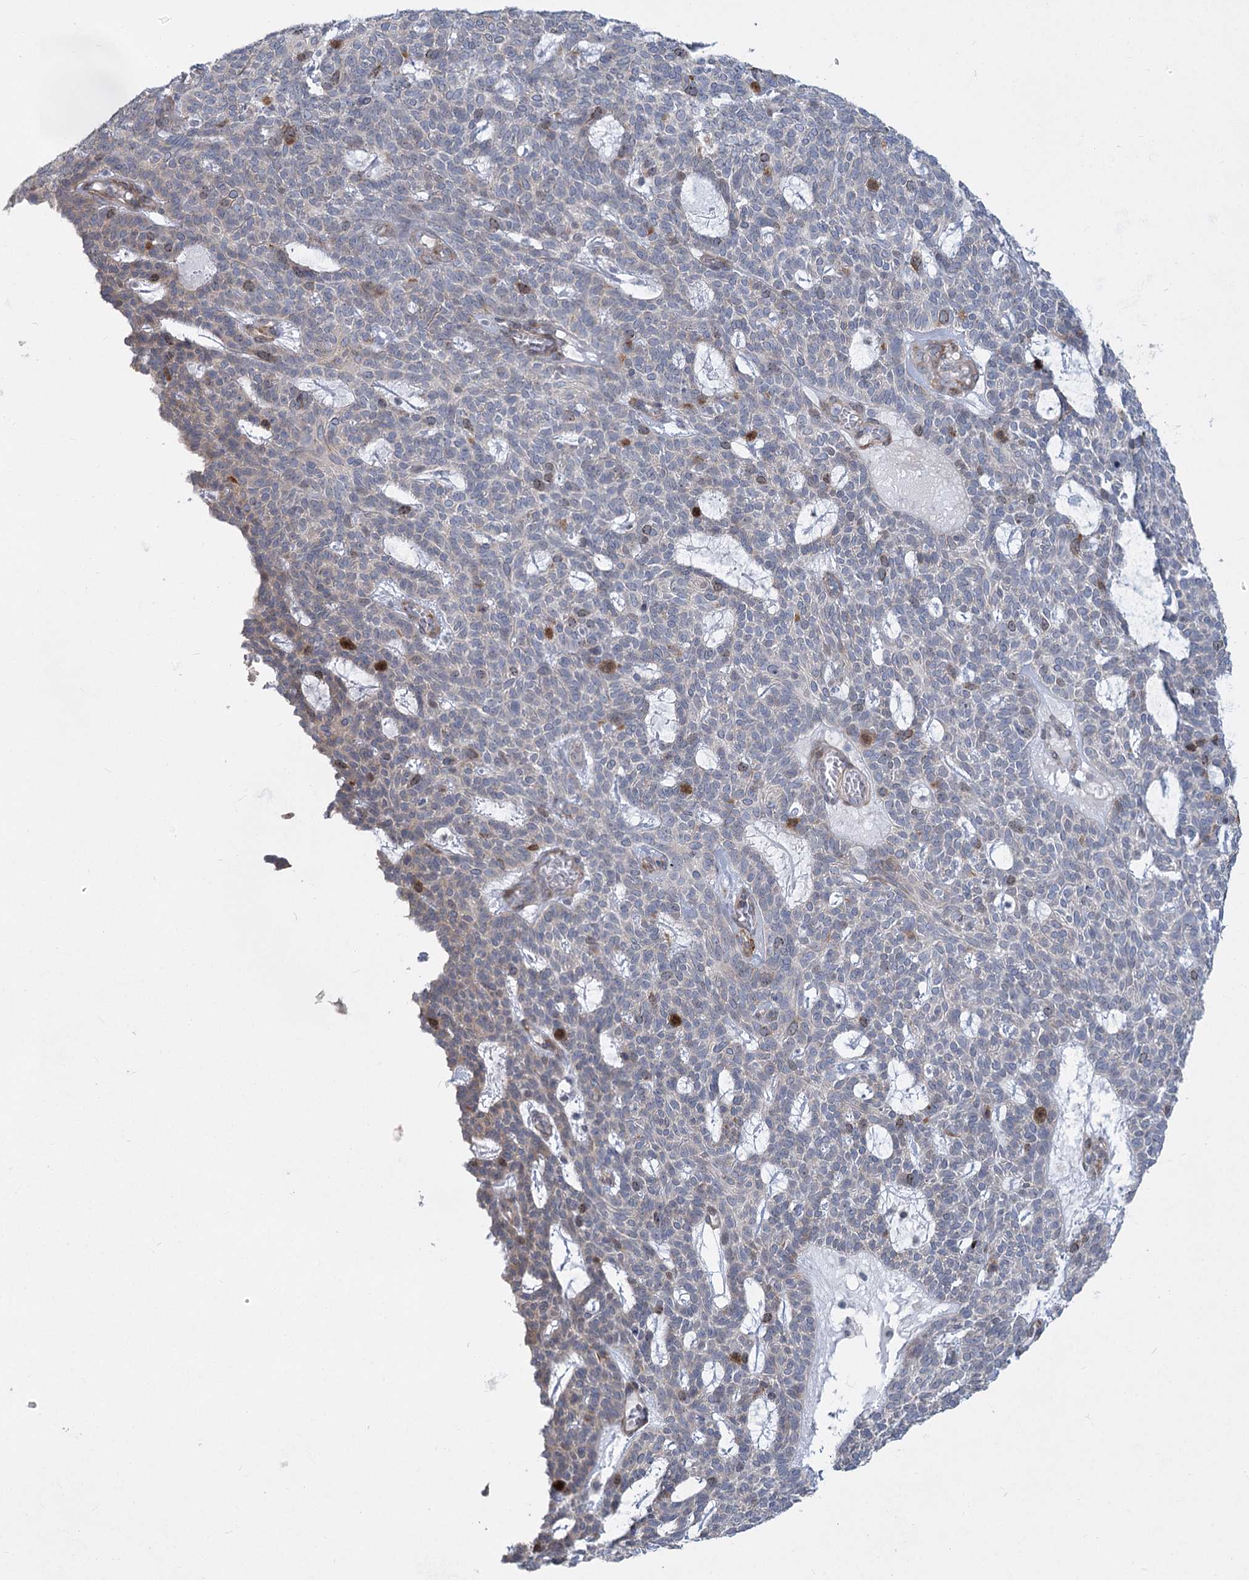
{"staining": {"intensity": "moderate", "quantity": "<25%", "location": "nuclear"}, "tissue": "skin cancer", "cell_type": "Tumor cells", "image_type": "cancer", "snomed": [{"axis": "morphology", "description": "Squamous cell carcinoma, NOS"}, {"axis": "topography", "description": "Skin"}], "caption": "A brown stain highlights moderate nuclear staining of a protein in human skin cancer tumor cells. (Brightfield microscopy of DAB IHC at high magnification).", "gene": "ABITRAM", "patient": {"sex": "female", "age": 90}}